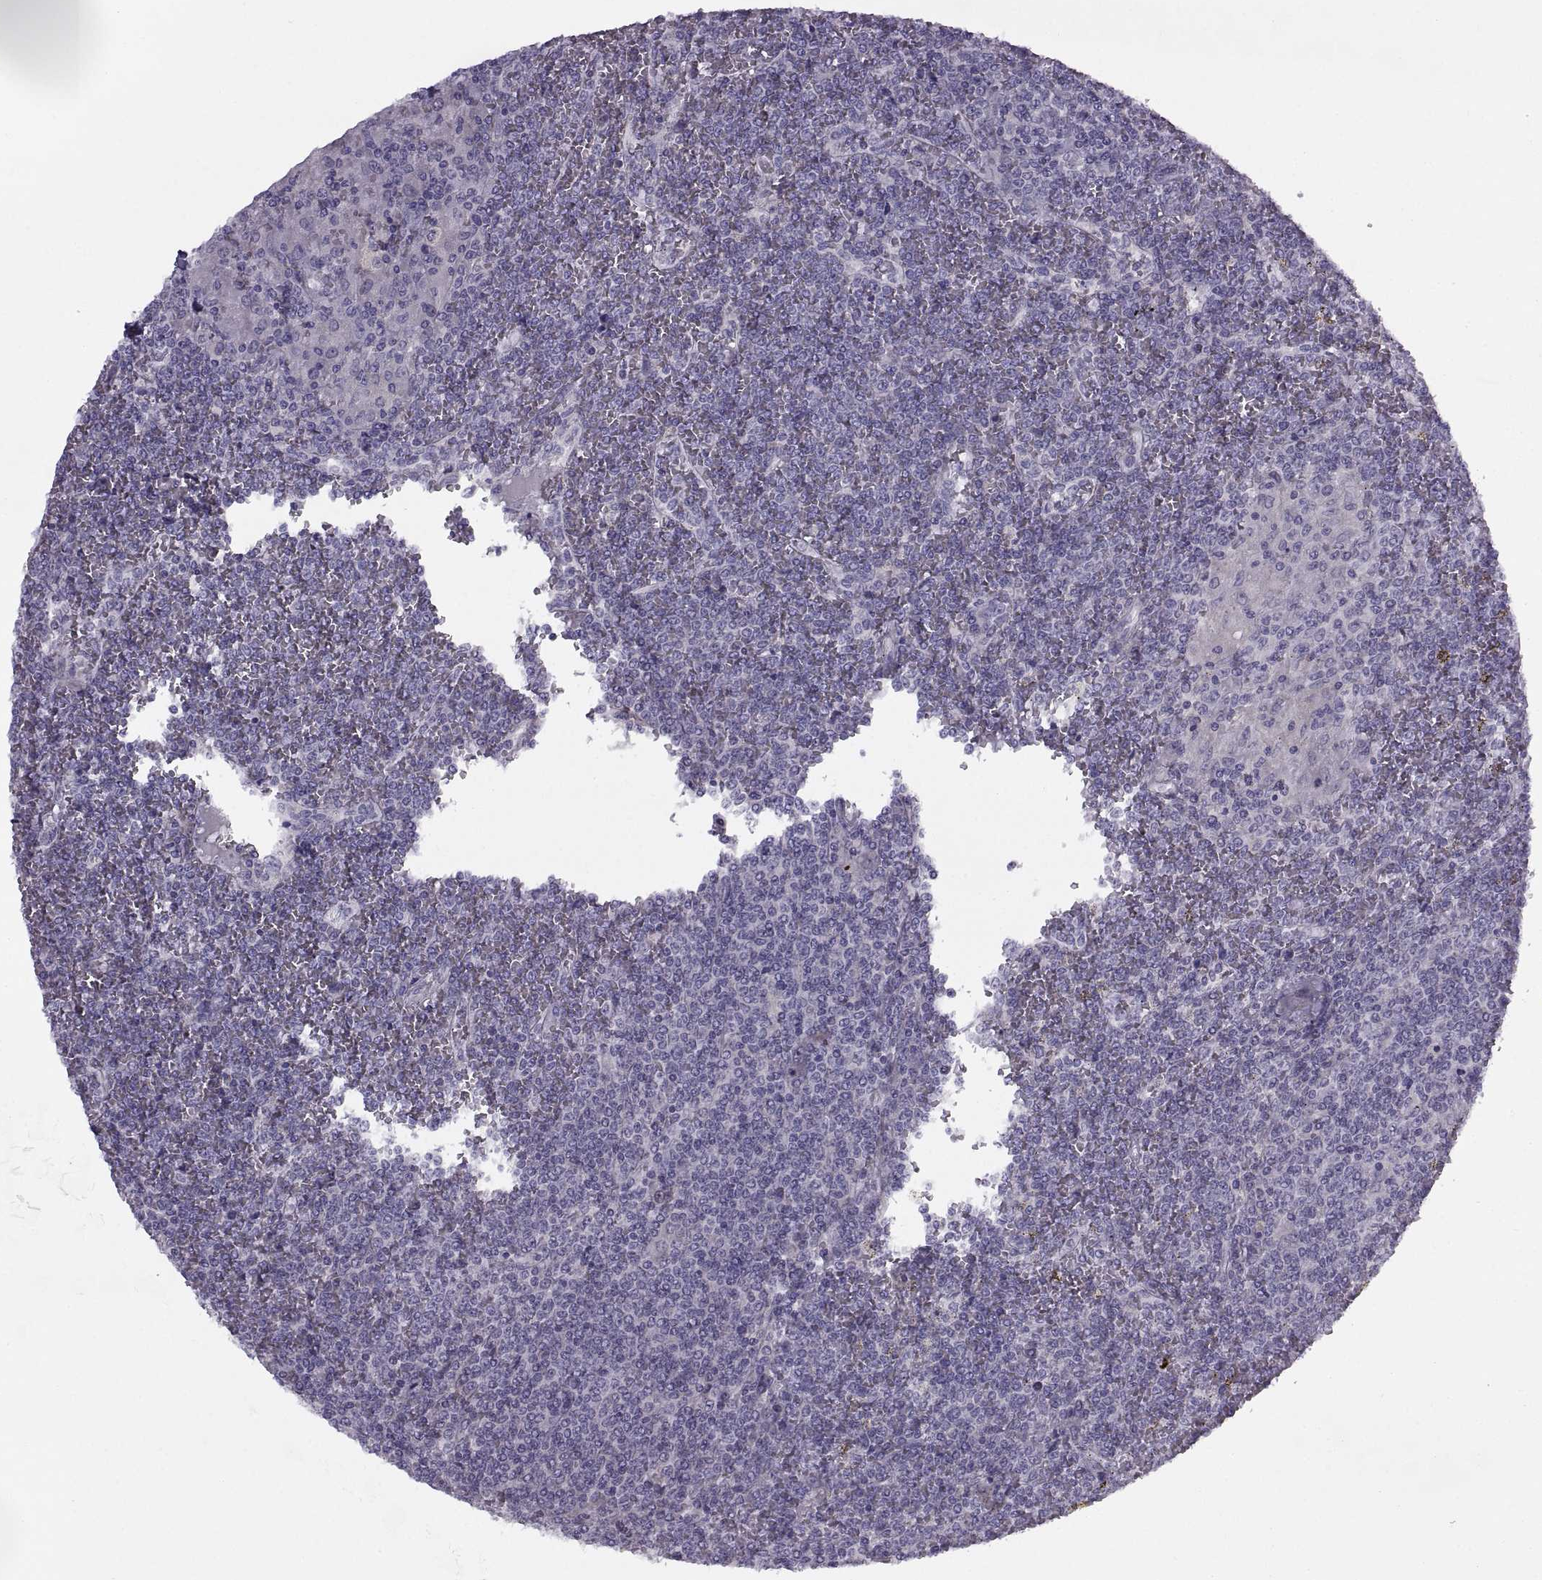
{"staining": {"intensity": "negative", "quantity": "none", "location": "none"}, "tissue": "lymphoma", "cell_type": "Tumor cells", "image_type": "cancer", "snomed": [{"axis": "morphology", "description": "Malignant lymphoma, non-Hodgkin's type, Low grade"}, {"axis": "topography", "description": "Spleen"}], "caption": "Histopathology image shows no significant protein expression in tumor cells of low-grade malignant lymphoma, non-Hodgkin's type. (DAB (3,3'-diaminobenzidine) immunohistochemistry (IHC), high magnification).", "gene": "BSPH1", "patient": {"sex": "female", "age": 19}}